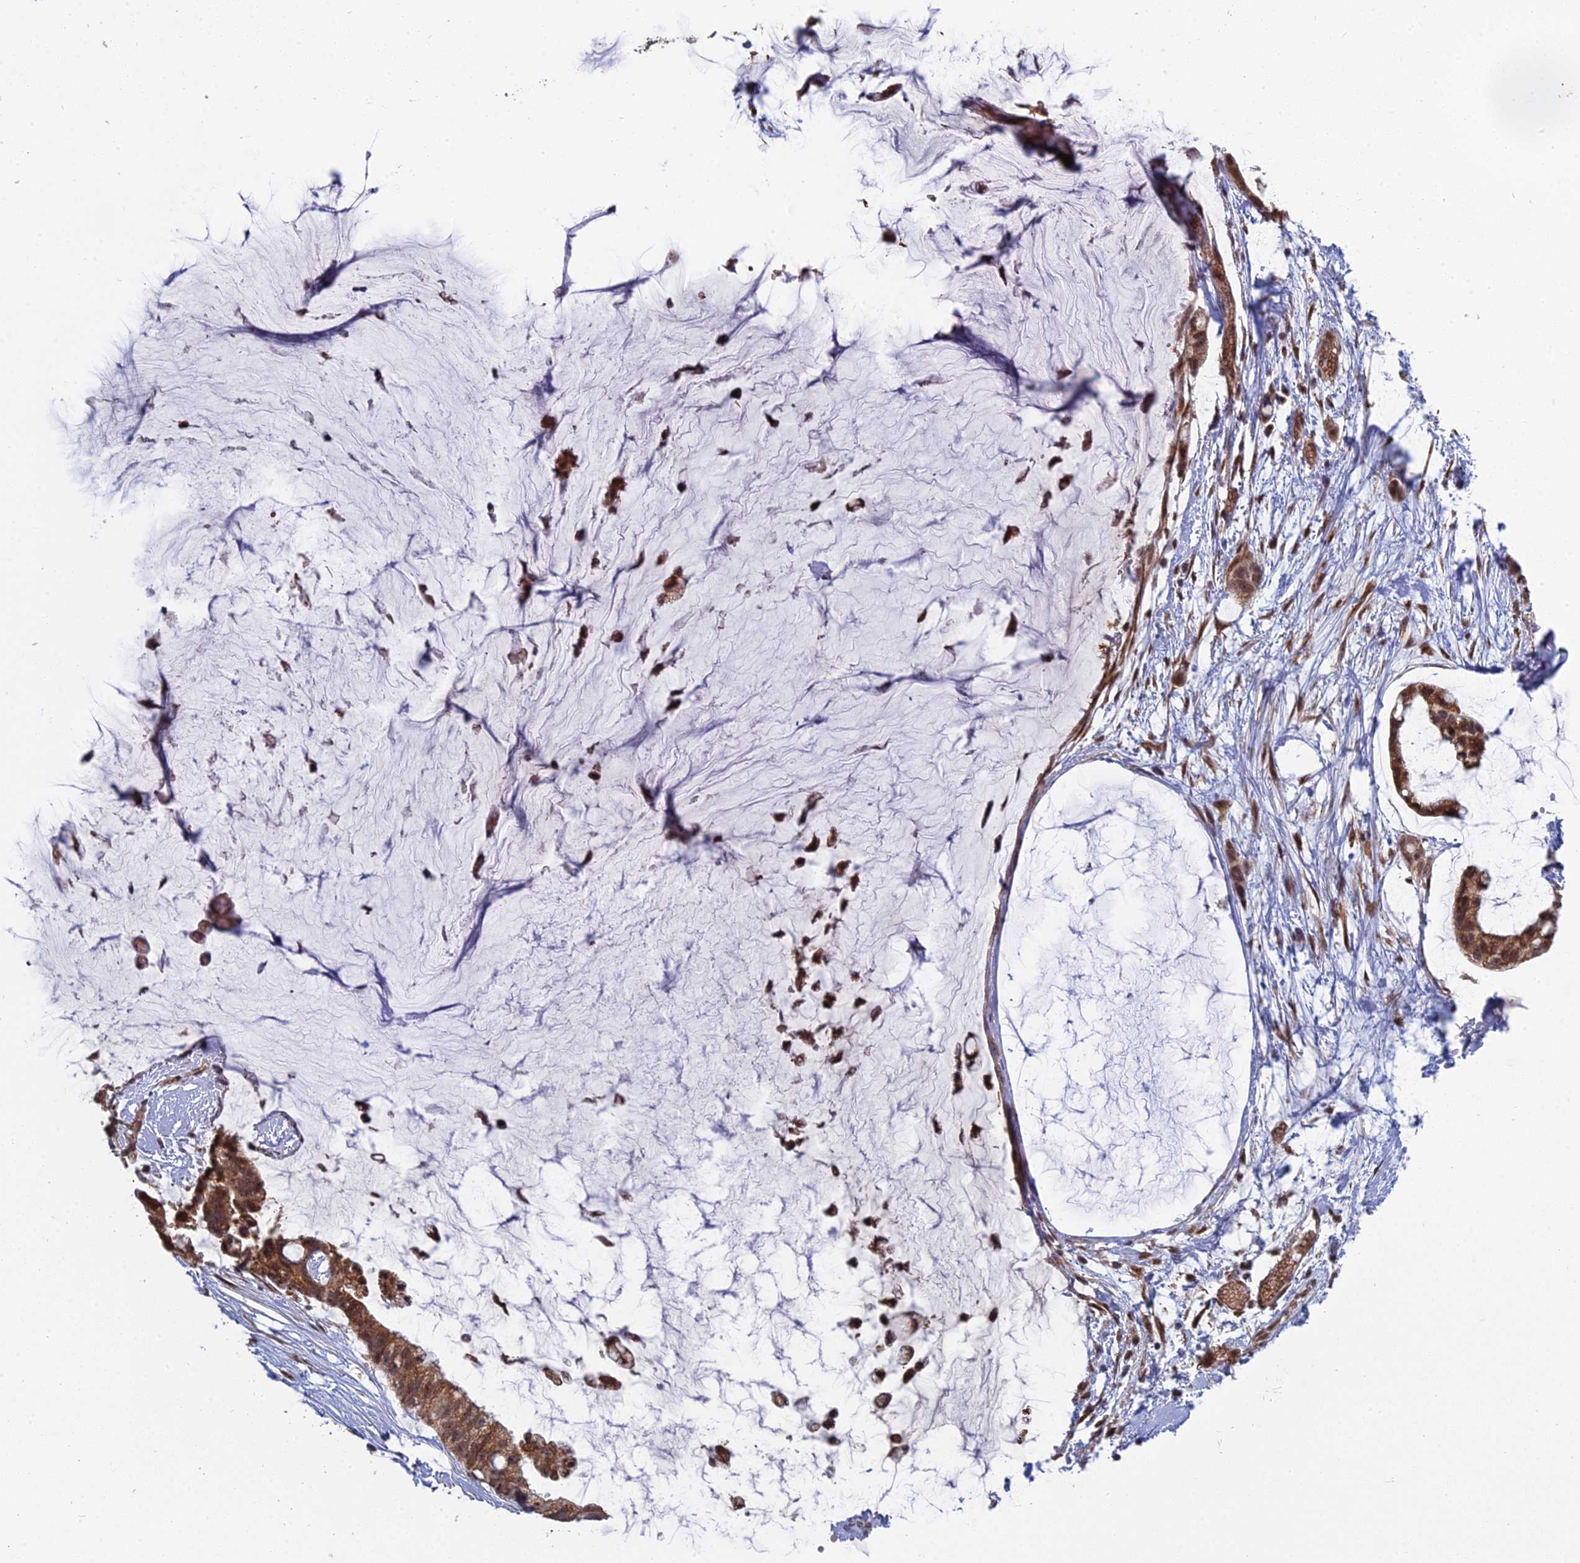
{"staining": {"intensity": "moderate", "quantity": ">75%", "location": "cytoplasmic/membranous,nuclear"}, "tissue": "ovarian cancer", "cell_type": "Tumor cells", "image_type": "cancer", "snomed": [{"axis": "morphology", "description": "Cystadenocarcinoma, mucinous, NOS"}, {"axis": "topography", "description": "Ovary"}], "caption": "Immunohistochemistry (IHC) histopathology image of human ovarian mucinous cystadenocarcinoma stained for a protein (brown), which demonstrates medium levels of moderate cytoplasmic/membranous and nuclear expression in about >75% of tumor cells.", "gene": "MEOX1", "patient": {"sex": "female", "age": 39}}